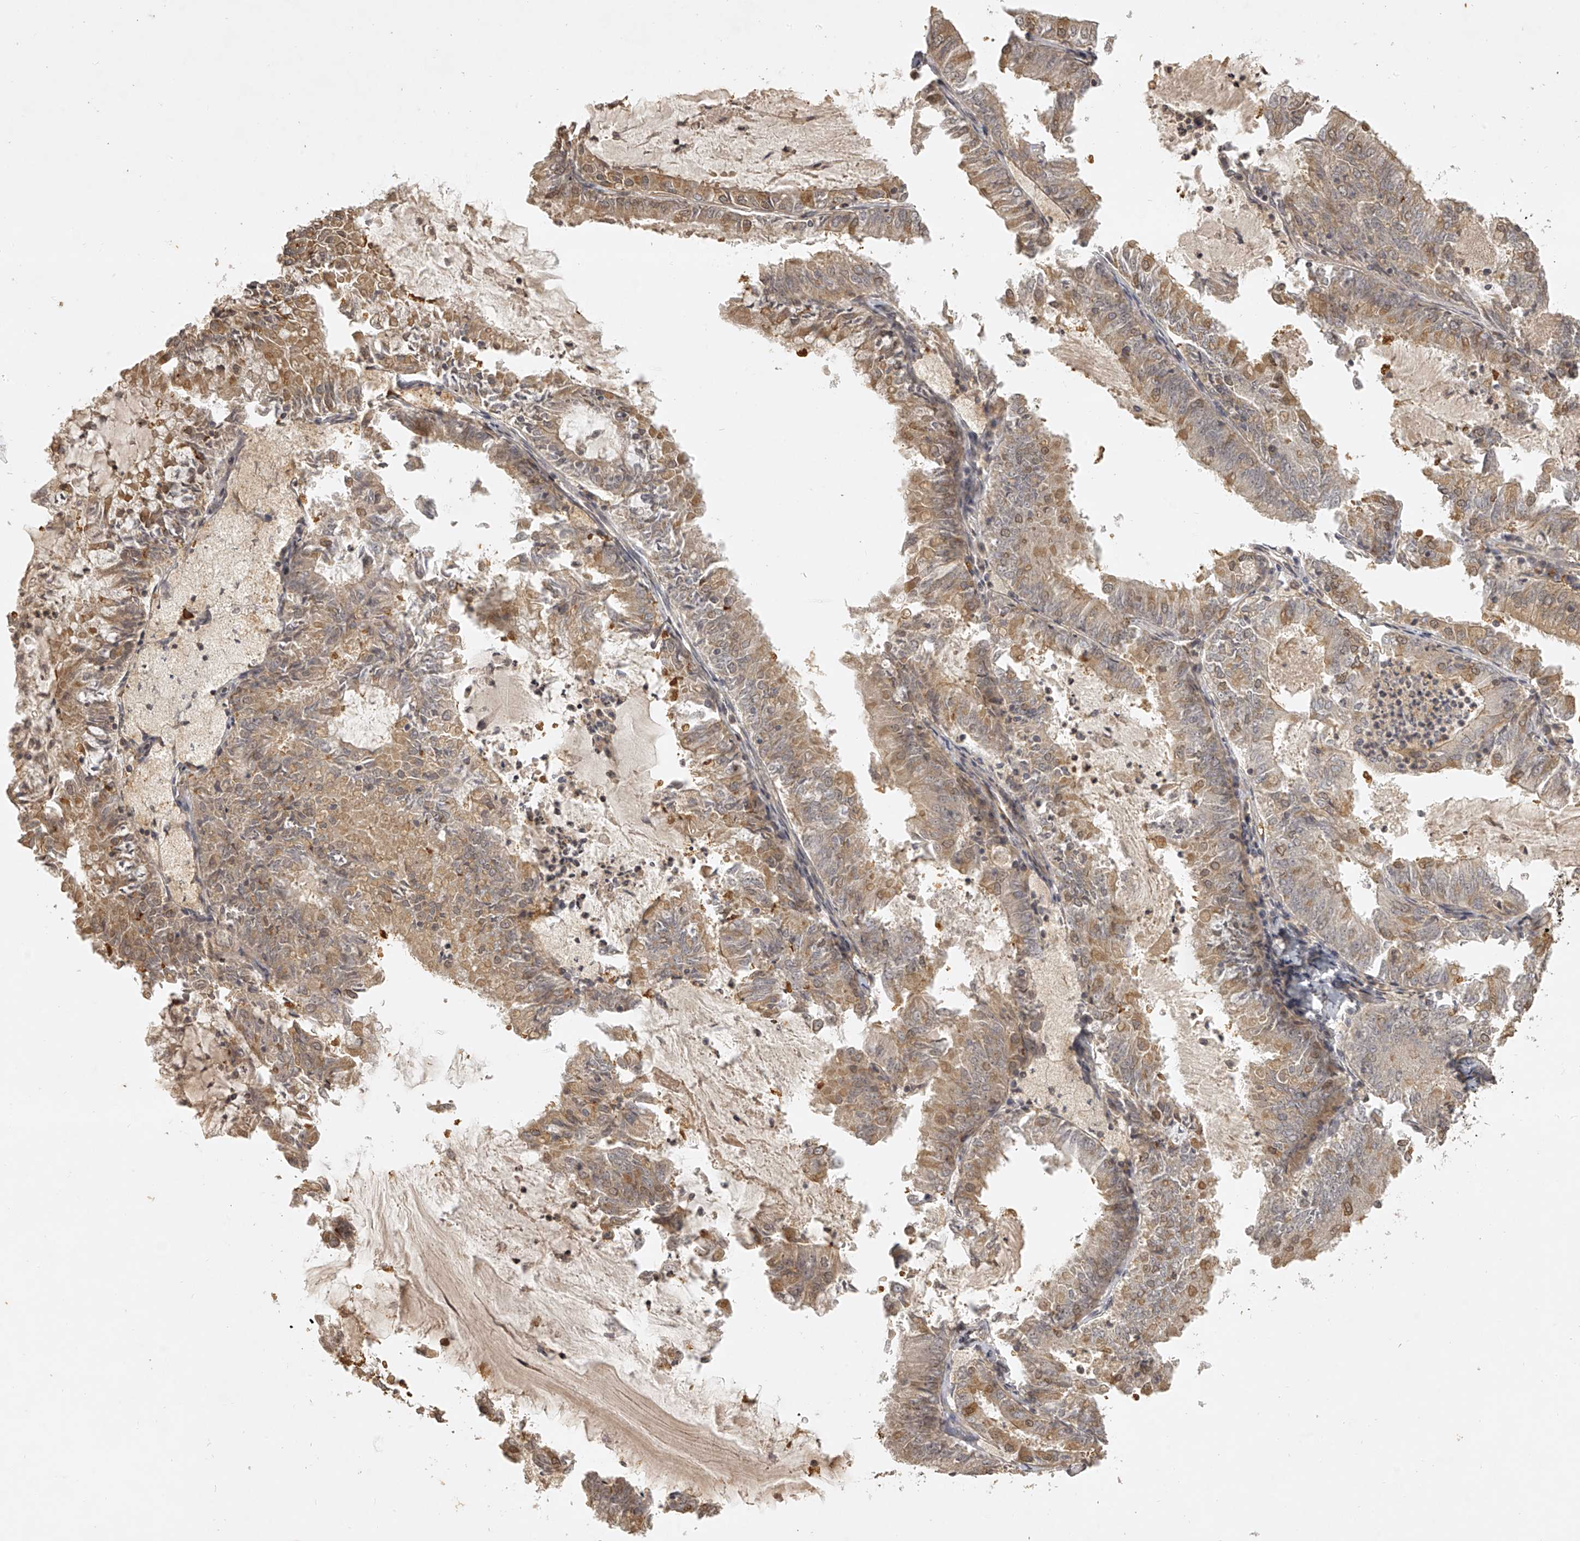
{"staining": {"intensity": "moderate", "quantity": "<25%", "location": "cytoplasmic/membranous"}, "tissue": "endometrial cancer", "cell_type": "Tumor cells", "image_type": "cancer", "snomed": [{"axis": "morphology", "description": "Adenocarcinoma, NOS"}, {"axis": "topography", "description": "Endometrium"}], "caption": "This micrograph reveals immunohistochemistry (IHC) staining of endometrial adenocarcinoma, with low moderate cytoplasmic/membranous staining in about <25% of tumor cells.", "gene": "NFS1", "patient": {"sex": "female", "age": 57}}